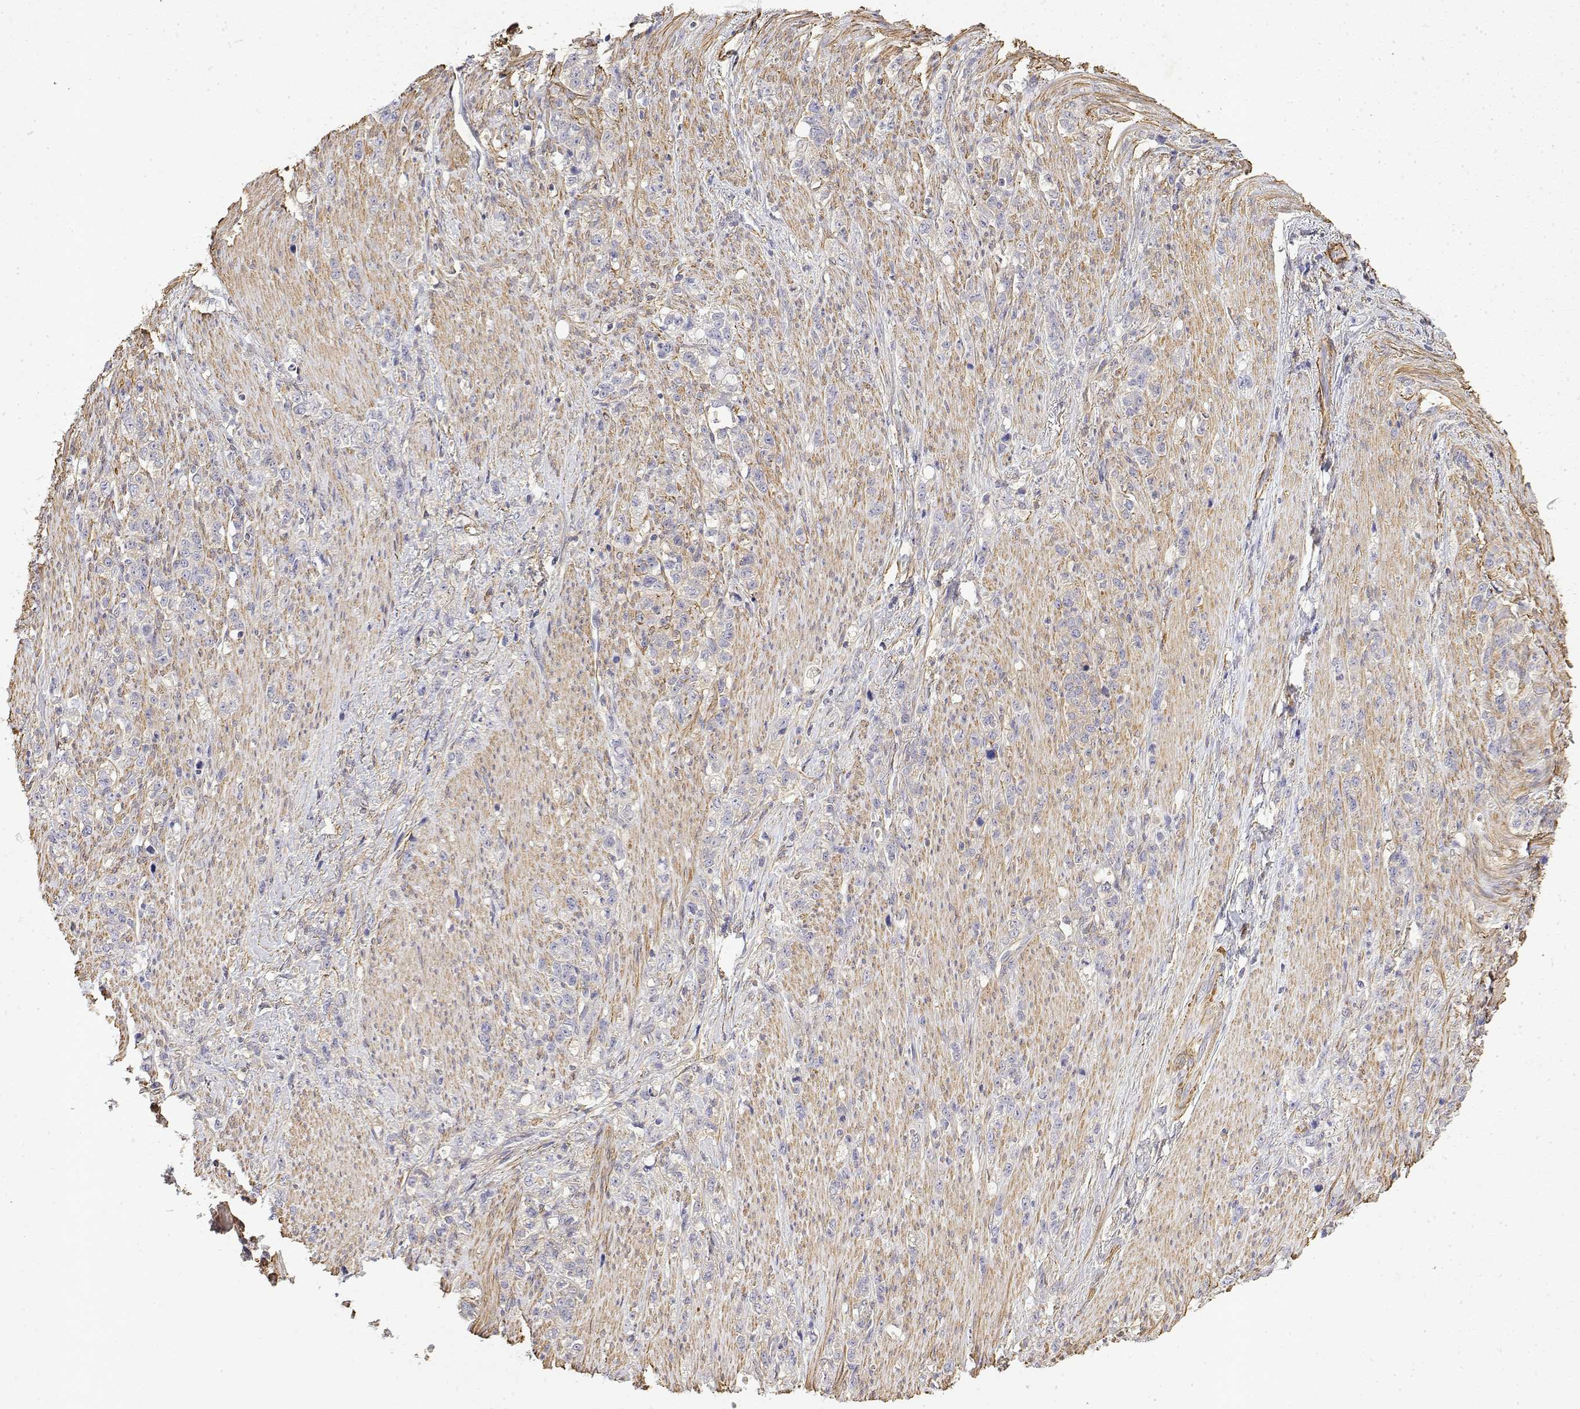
{"staining": {"intensity": "negative", "quantity": "none", "location": "none"}, "tissue": "stomach cancer", "cell_type": "Tumor cells", "image_type": "cancer", "snomed": [{"axis": "morphology", "description": "Adenocarcinoma, NOS"}, {"axis": "topography", "description": "Stomach, lower"}], "caption": "Image shows no protein staining in tumor cells of adenocarcinoma (stomach) tissue.", "gene": "SOWAHD", "patient": {"sex": "male", "age": 88}}